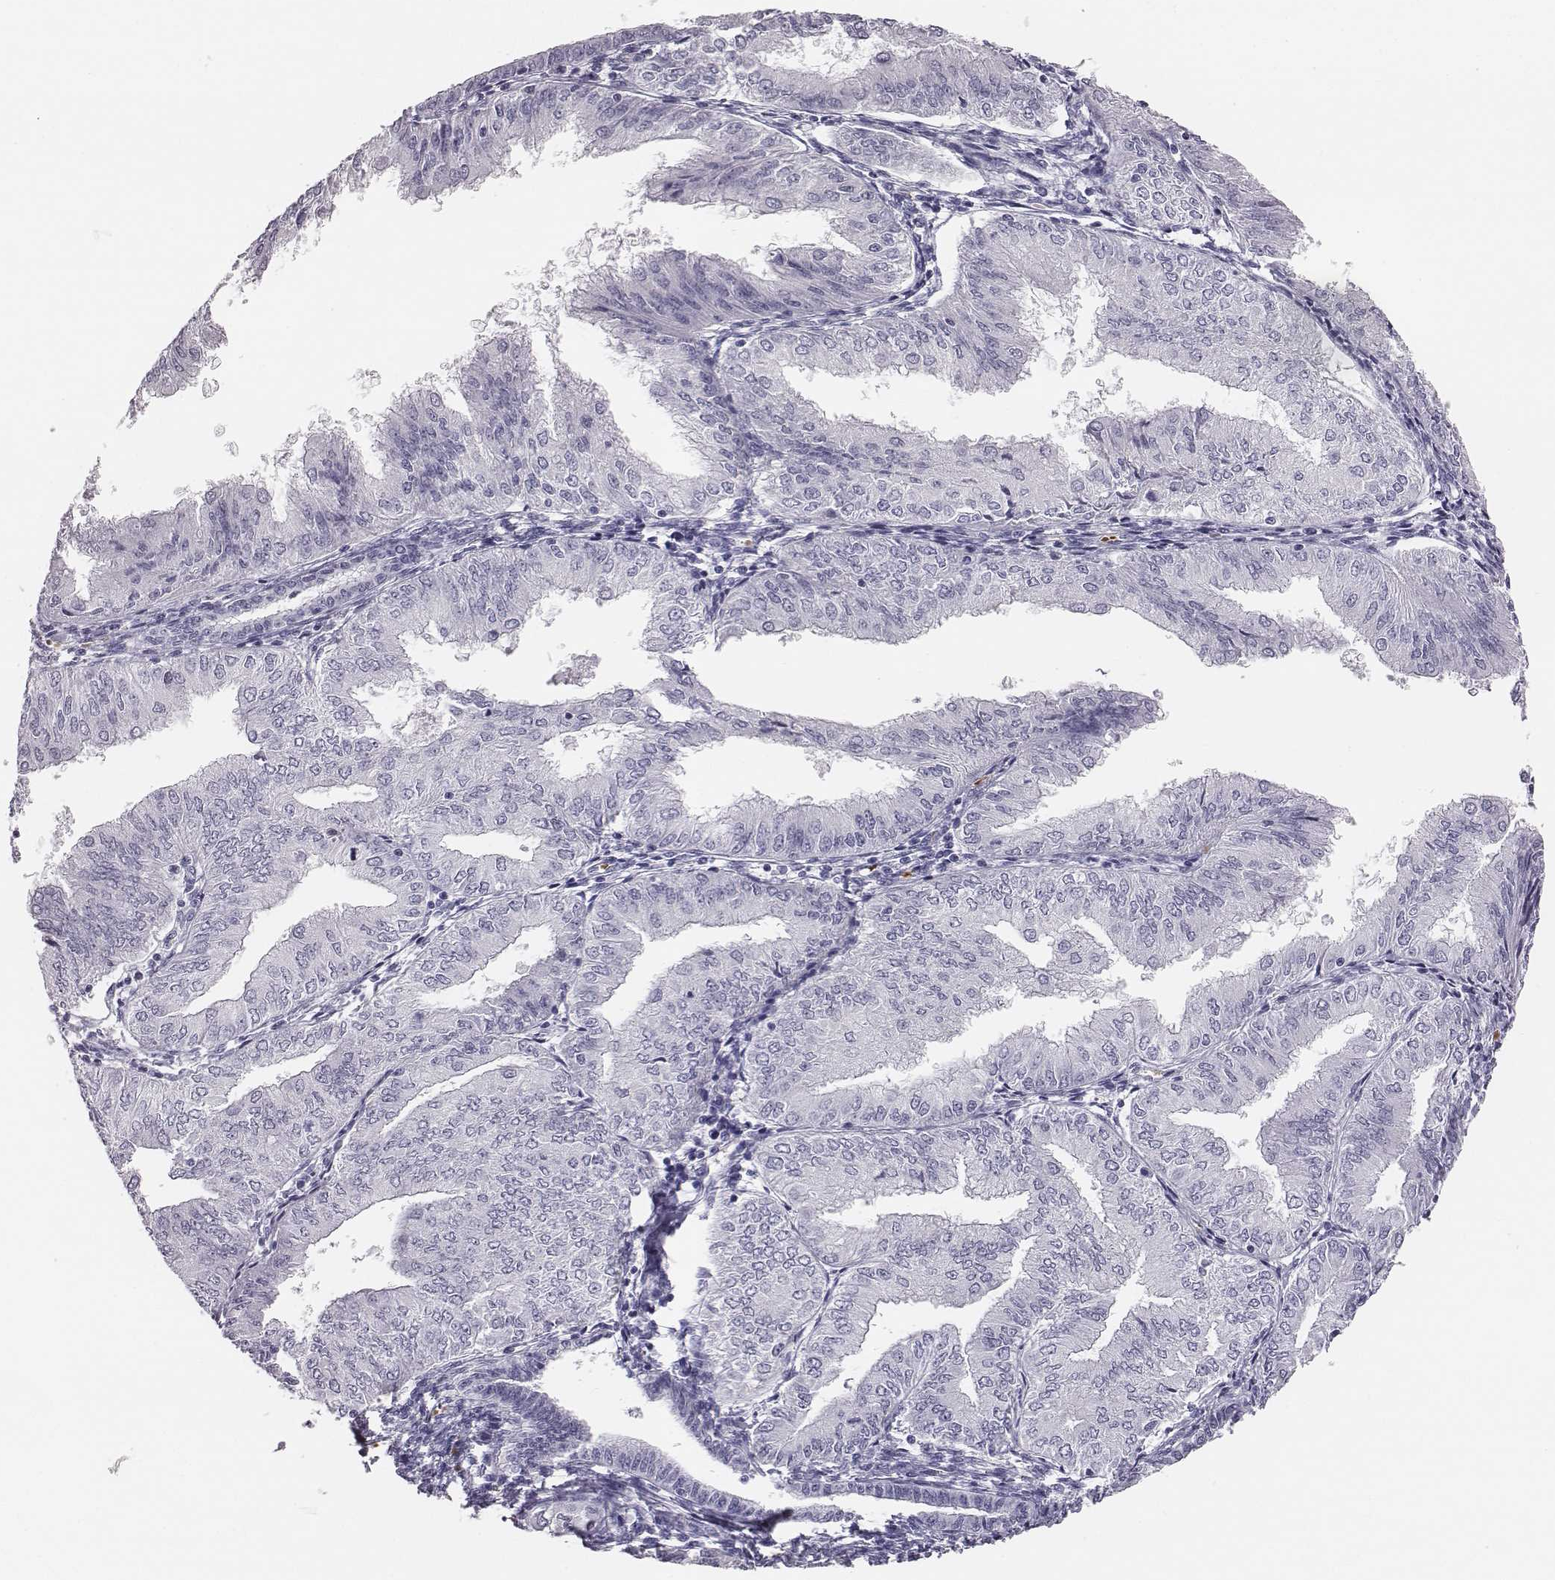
{"staining": {"intensity": "negative", "quantity": "none", "location": "none"}, "tissue": "endometrial cancer", "cell_type": "Tumor cells", "image_type": "cancer", "snomed": [{"axis": "morphology", "description": "Adenocarcinoma, NOS"}, {"axis": "topography", "description": "Endometrium"}], "caption": "Adenocarcinoma (endometrial) was stained to show a protein in brown. There is no significant positivity in tumor cells.", "gene": "HBZ", "patient": {"sex": "female", "age": 53}}